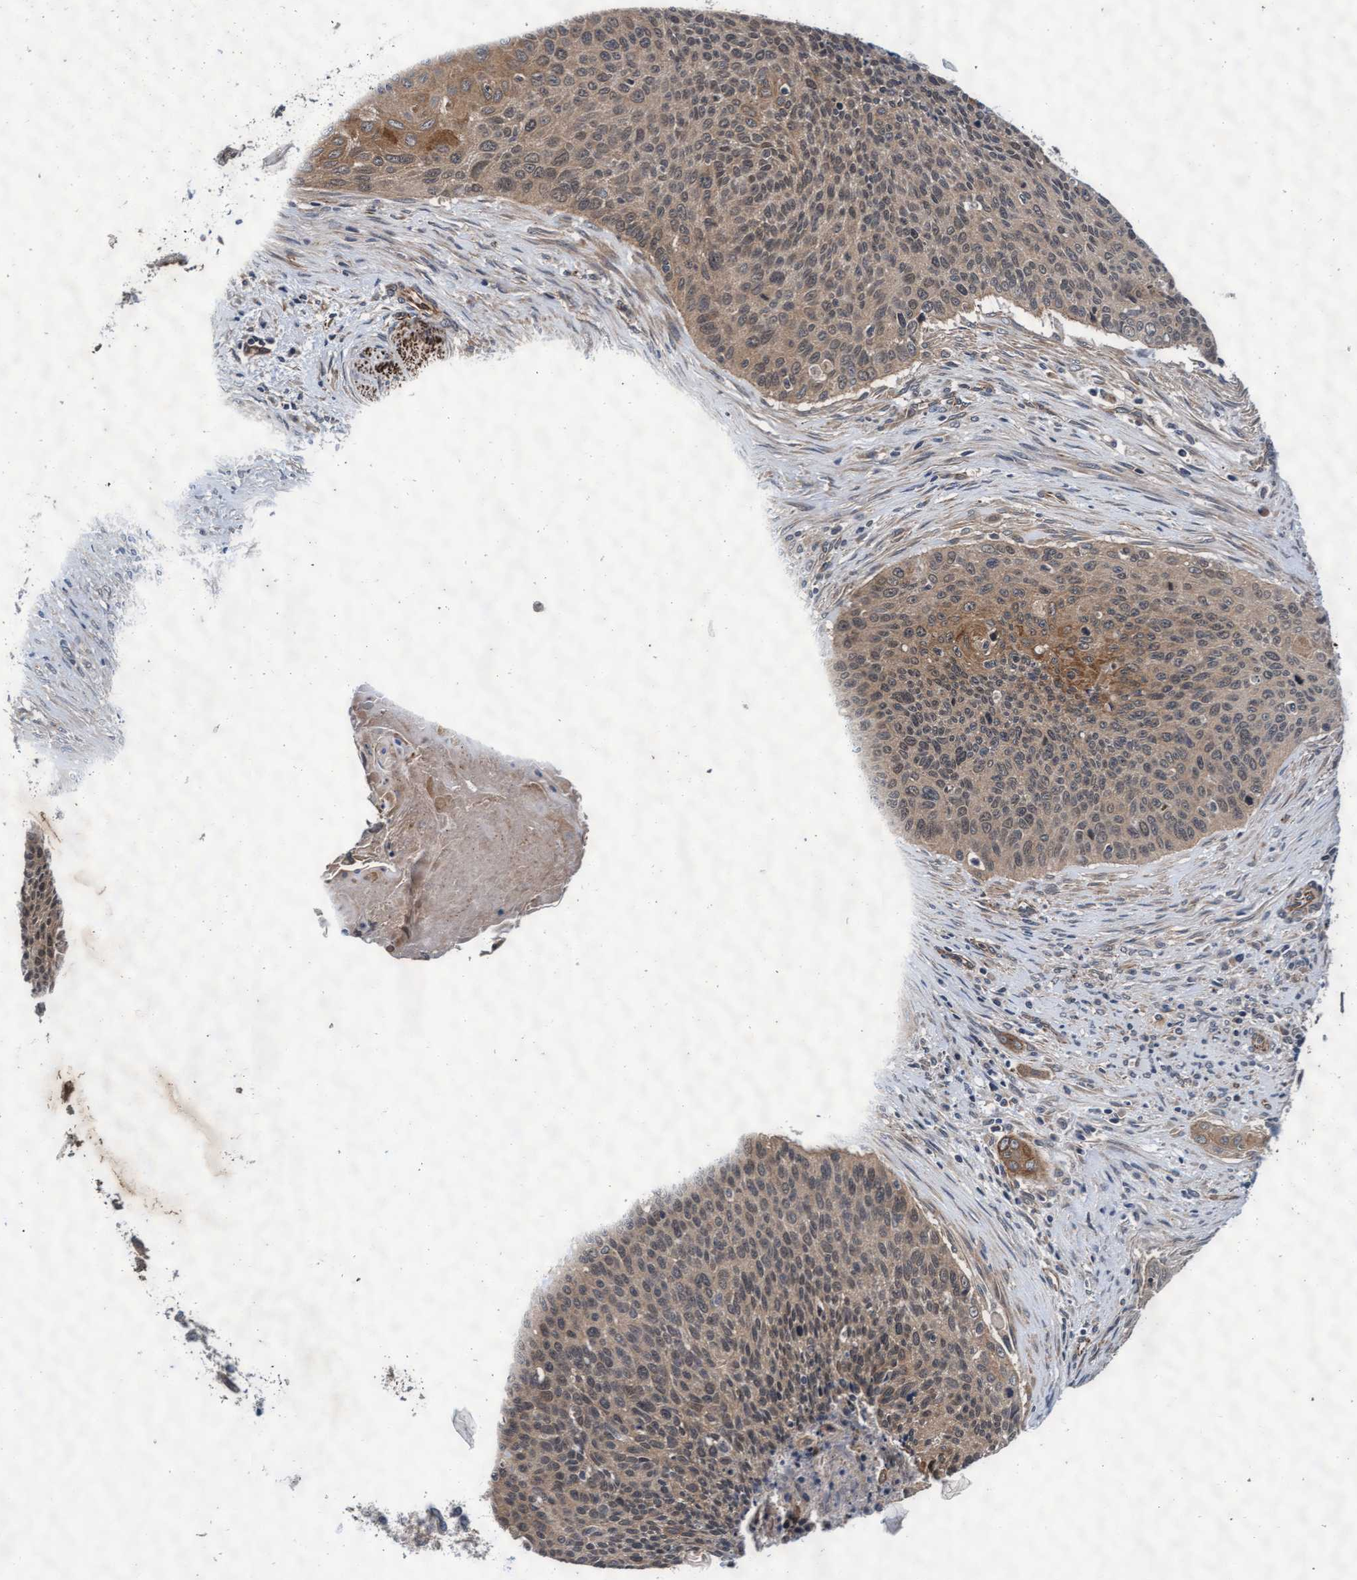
{"staining": {"intensity": "moderate", "quantity": ">75%", "location": "cytoplasmic/membranous"}, "tissue": "cervical cancer", "cell_type": "Tumor cells", "image_type": "cancer", "snomed": [{"axis": "morphology", "description": "Squamous cell carcinoma, NOS"}, {"axis": "topography", "description": "Cervix"}], "caption": "Human cervical cancer stained with a brown dye shows moderate cytoplasmic/membranous positive expression in about >75% of tumor cells.", "gene": "EFCAB13", "patient": {"sex": "female", "age": 55}}